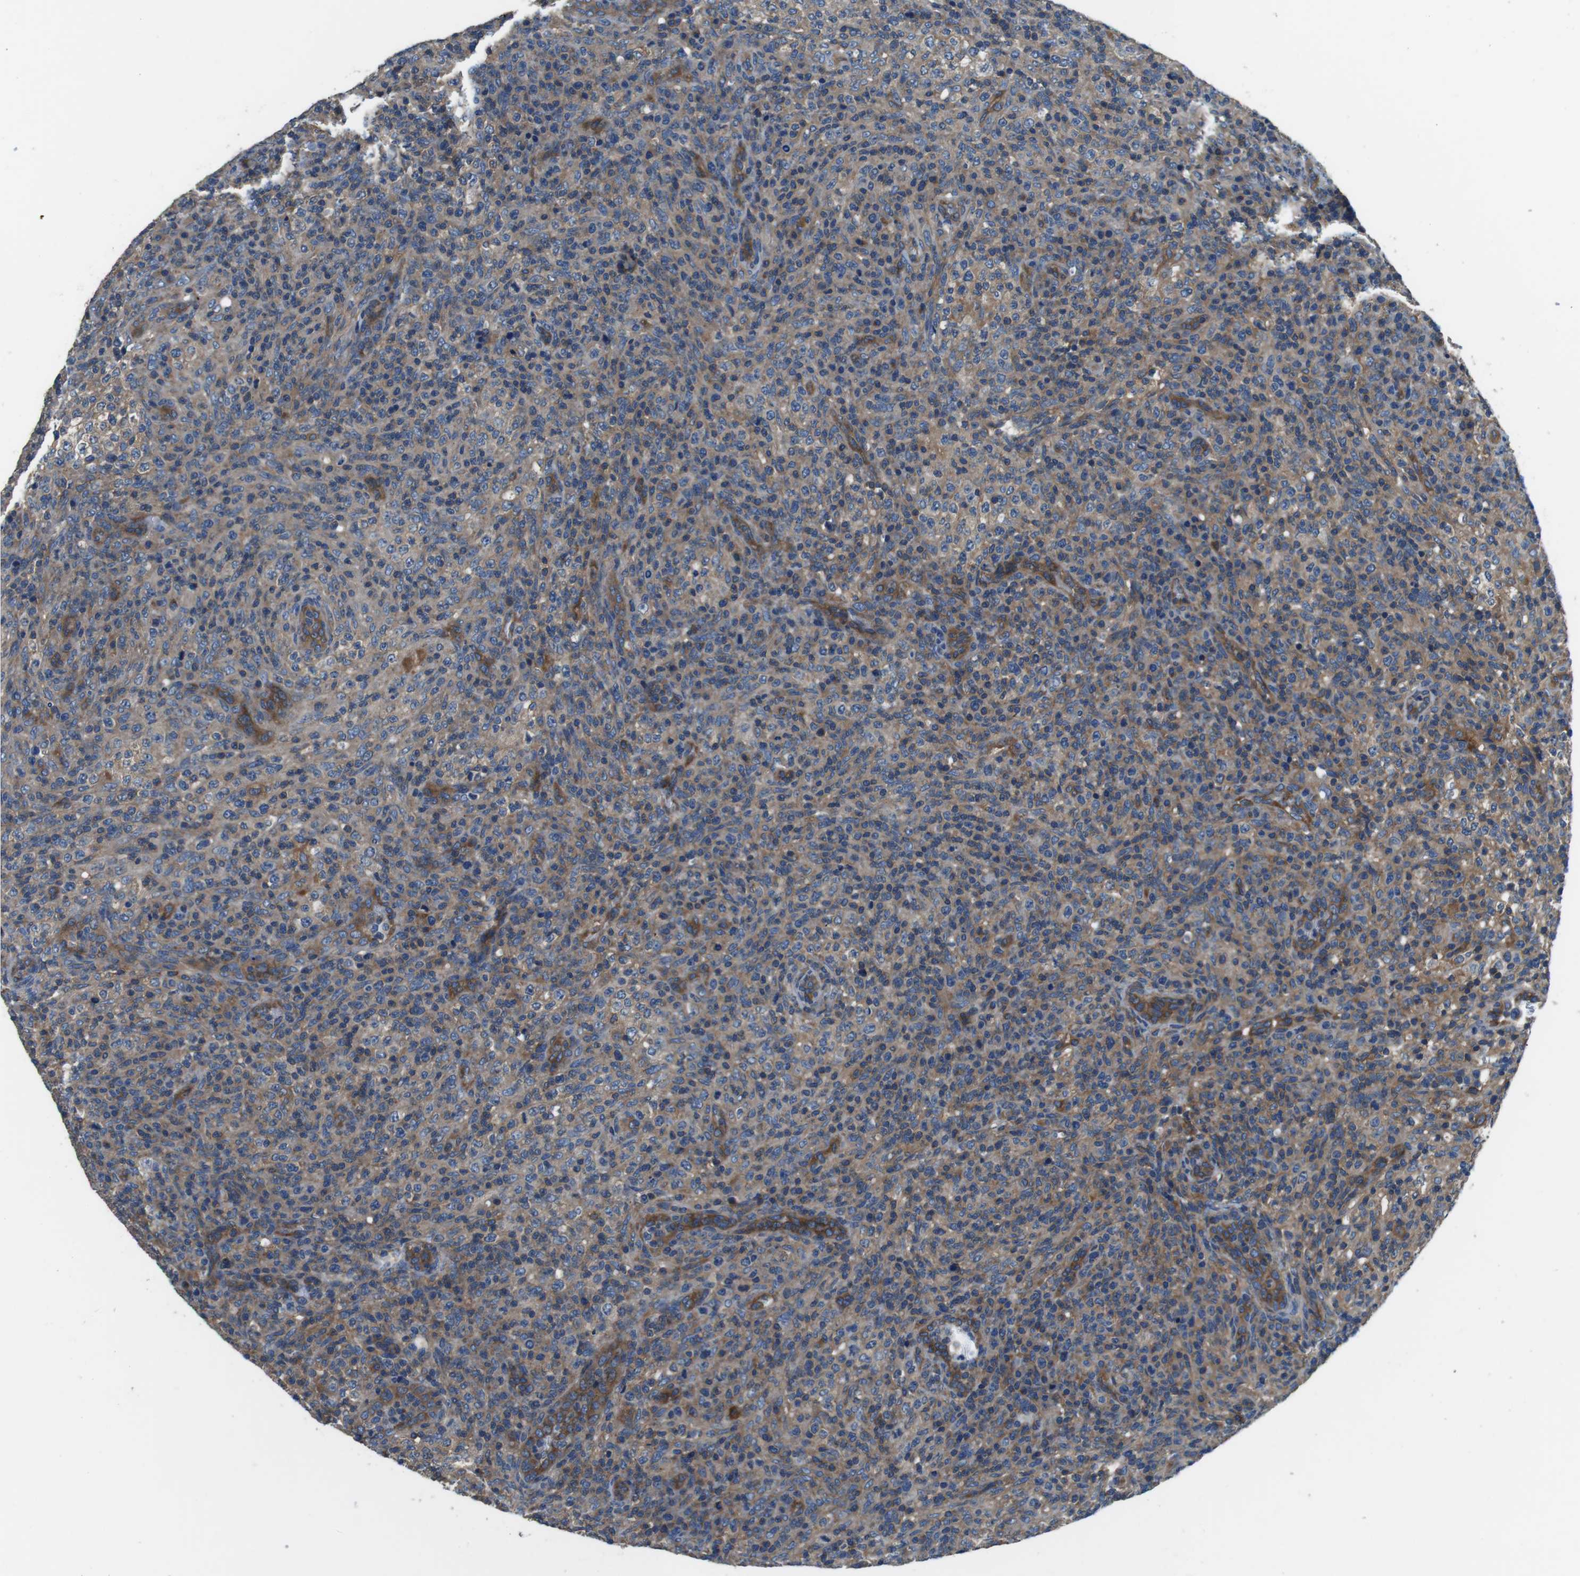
{"staining": {"intensity": "moderate", "quantity": "25%-75%", "location": "cytoplasmic/membranous"}, "tissue": "lymphoma", "cell_type": "Tumor cells", "image_type": "cancer", "snomed": [{"axis": "morphology", "description": "Malignant lymphoma, non-Hodgkin's type, High grade"}, {"axis": "topography", "description": "Lymph node"}], "caption": "This image displays IHC staining of human lymphoma, with medium moderate cytoplasmic/membranous positivity in approximately 25%-75% of tumor cells.", "gene": "DENND4C", "patient": {"sex": "female", "age": 76}}